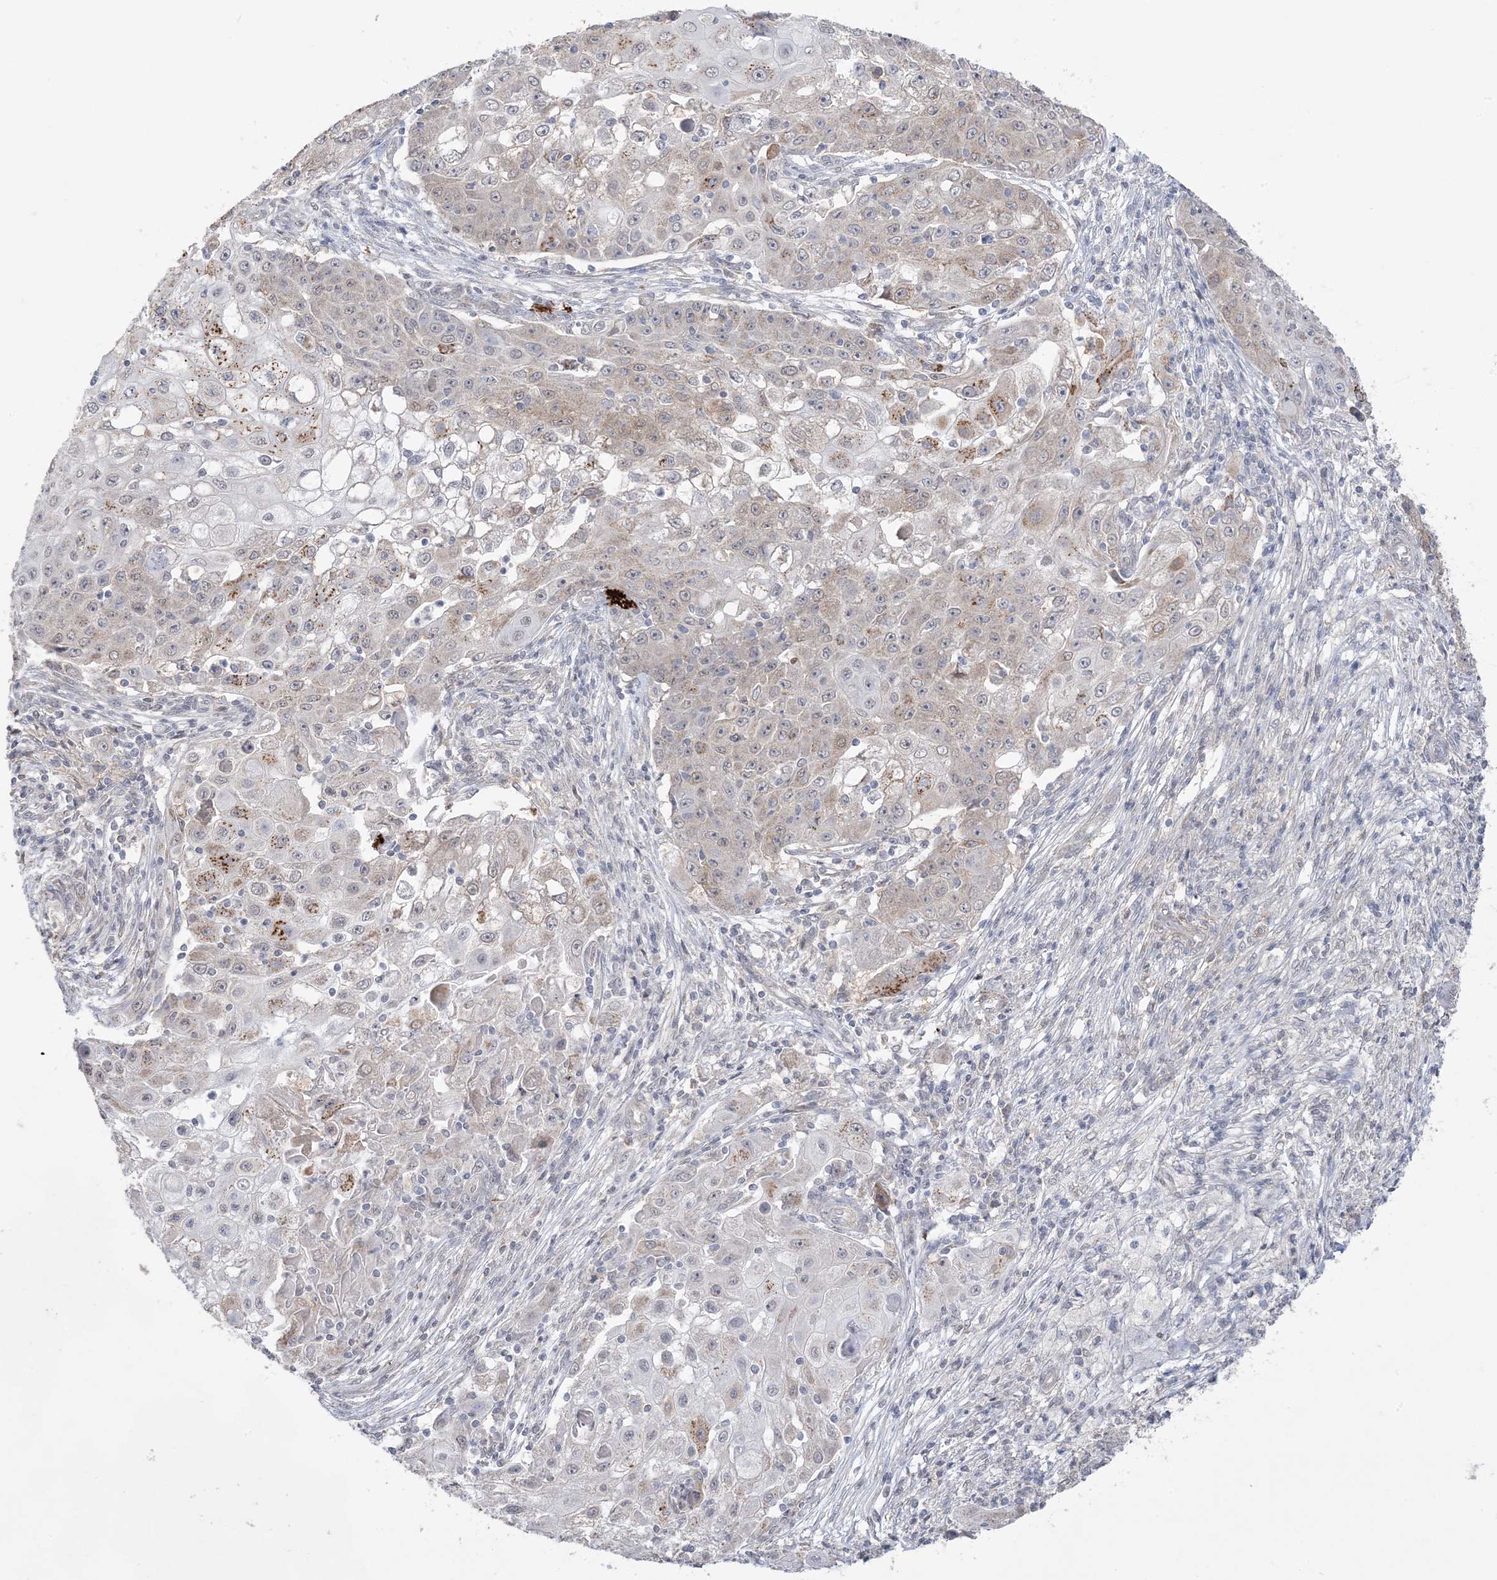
{"staining": {"intensity": "moderate", "quantity": "<25%", "location": "cytoplasmic/membranous"}, "tissue": "ovarian cancer", "cell_type": "Tumor cells", "image_type": "cancer", "snomed": [{"axis": "morphology", "description": "Carcinoma, endometroid"}, {"axis": "topography", "description": "Ovary"}], "caption": "Protein staining of ovarian cancer tissue displays moderate cytoplasmic/membranous positivity in approximately <25% of tumor cells.", "gene": "XRN1", "patient": {"sex": "female", "age": 42}}